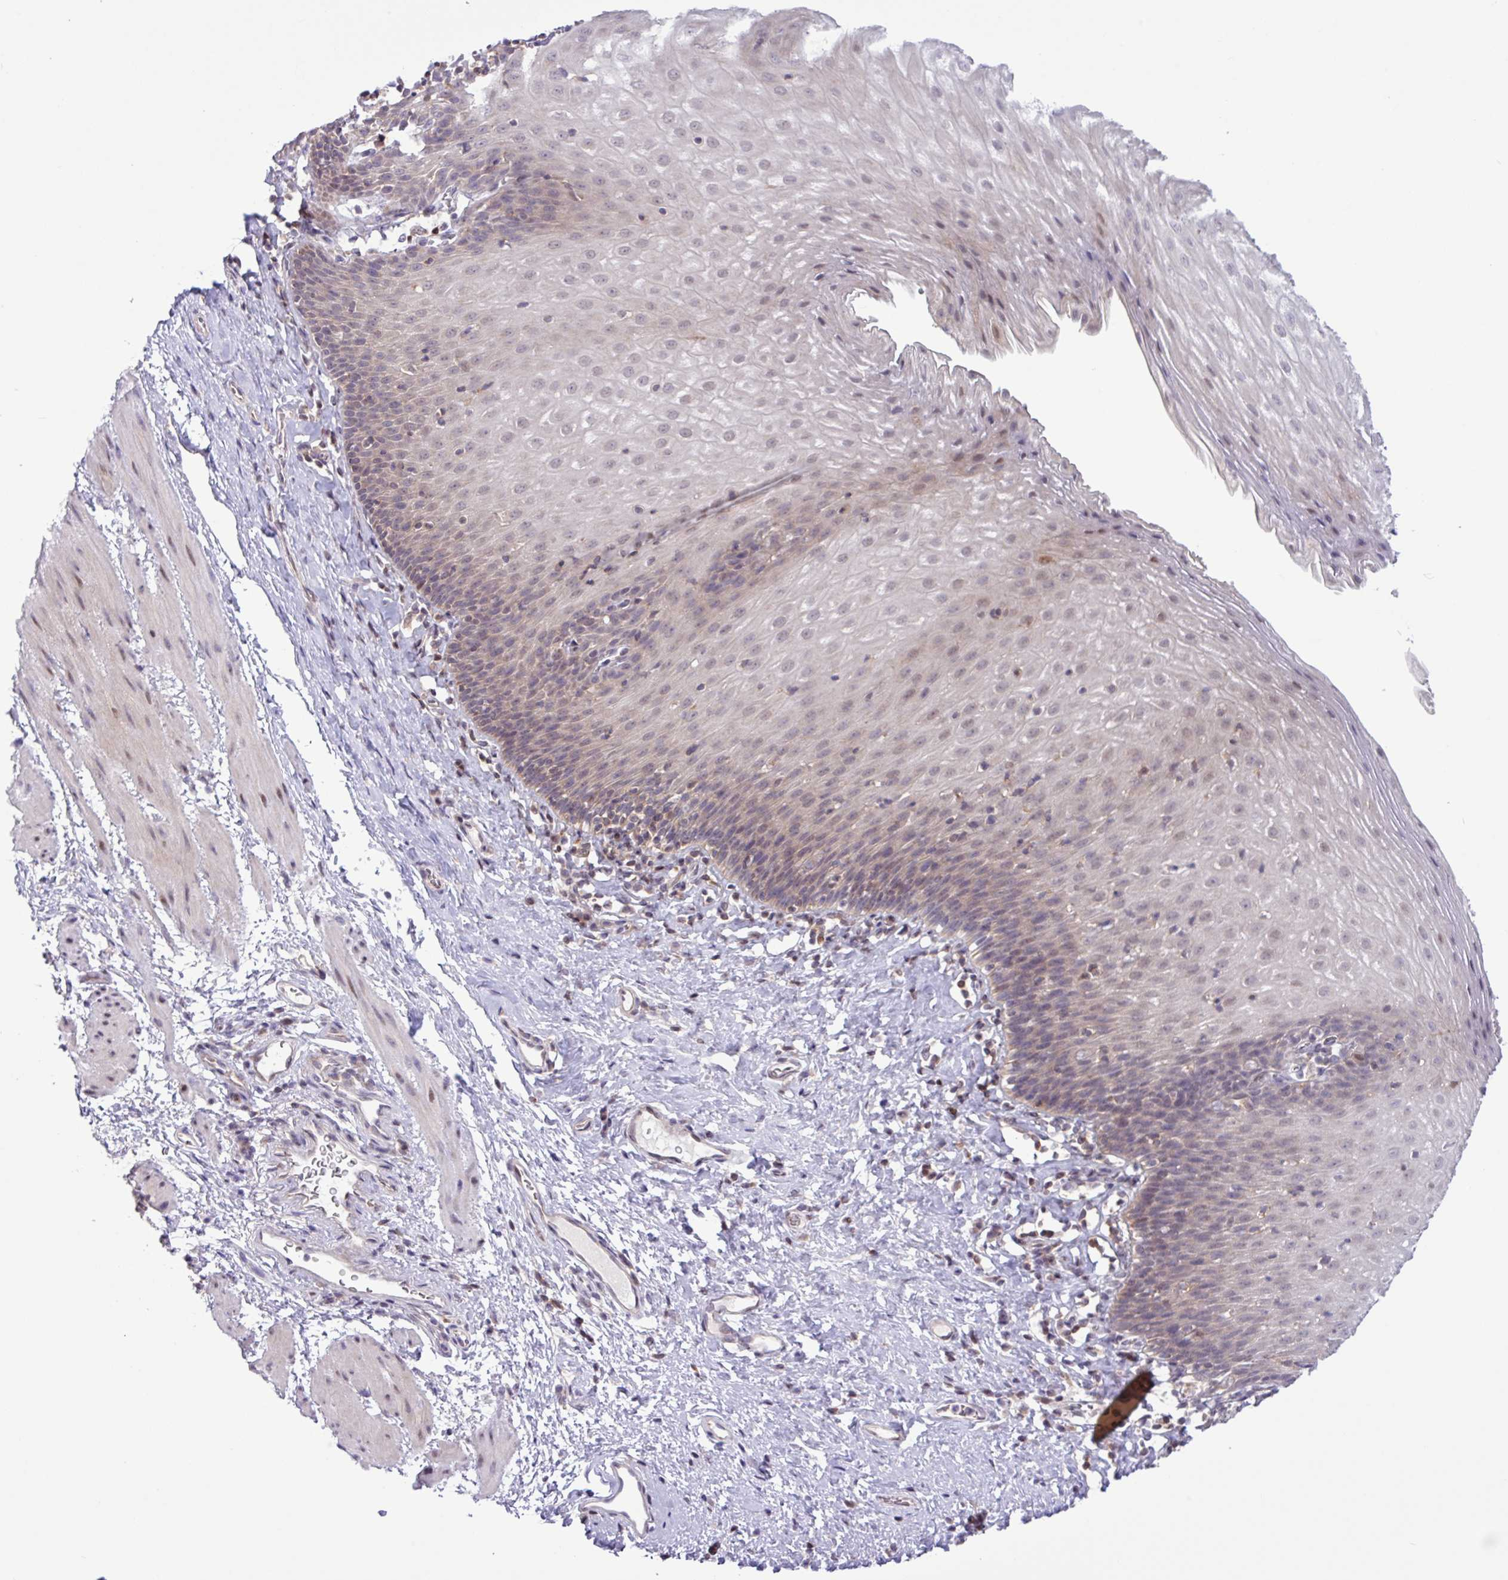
{"staining": {"intensity": "moderate", "quantity": "<25%", "location": "cytoplasmic/membranous,nuclear"}, "tissue": "esophagus", "cell_type": "Squamous epithelial cells", "image_type": "normal", "snomed": [{"axis": "morphology", "description": "Normal tissue, NOS"}, {"axis": "topography", "description": "Esophagus"}], "caption": "IHC staining of unremarkable esophagus, which displays low levels of moderate cytoplasmic/membranous,nuclear expression in about <25% of squamous epithelial cells indicating moderate cytoplasmic/membranous,nuclear protein expression. The staining was performed using DAB (3,3'-diaminobenzidine) (brown) for protein detection and nuclei were counterstained in hematoxylin (blue).", "gene": "RTL3", "patient": {"sex": "female", "age": 61}}